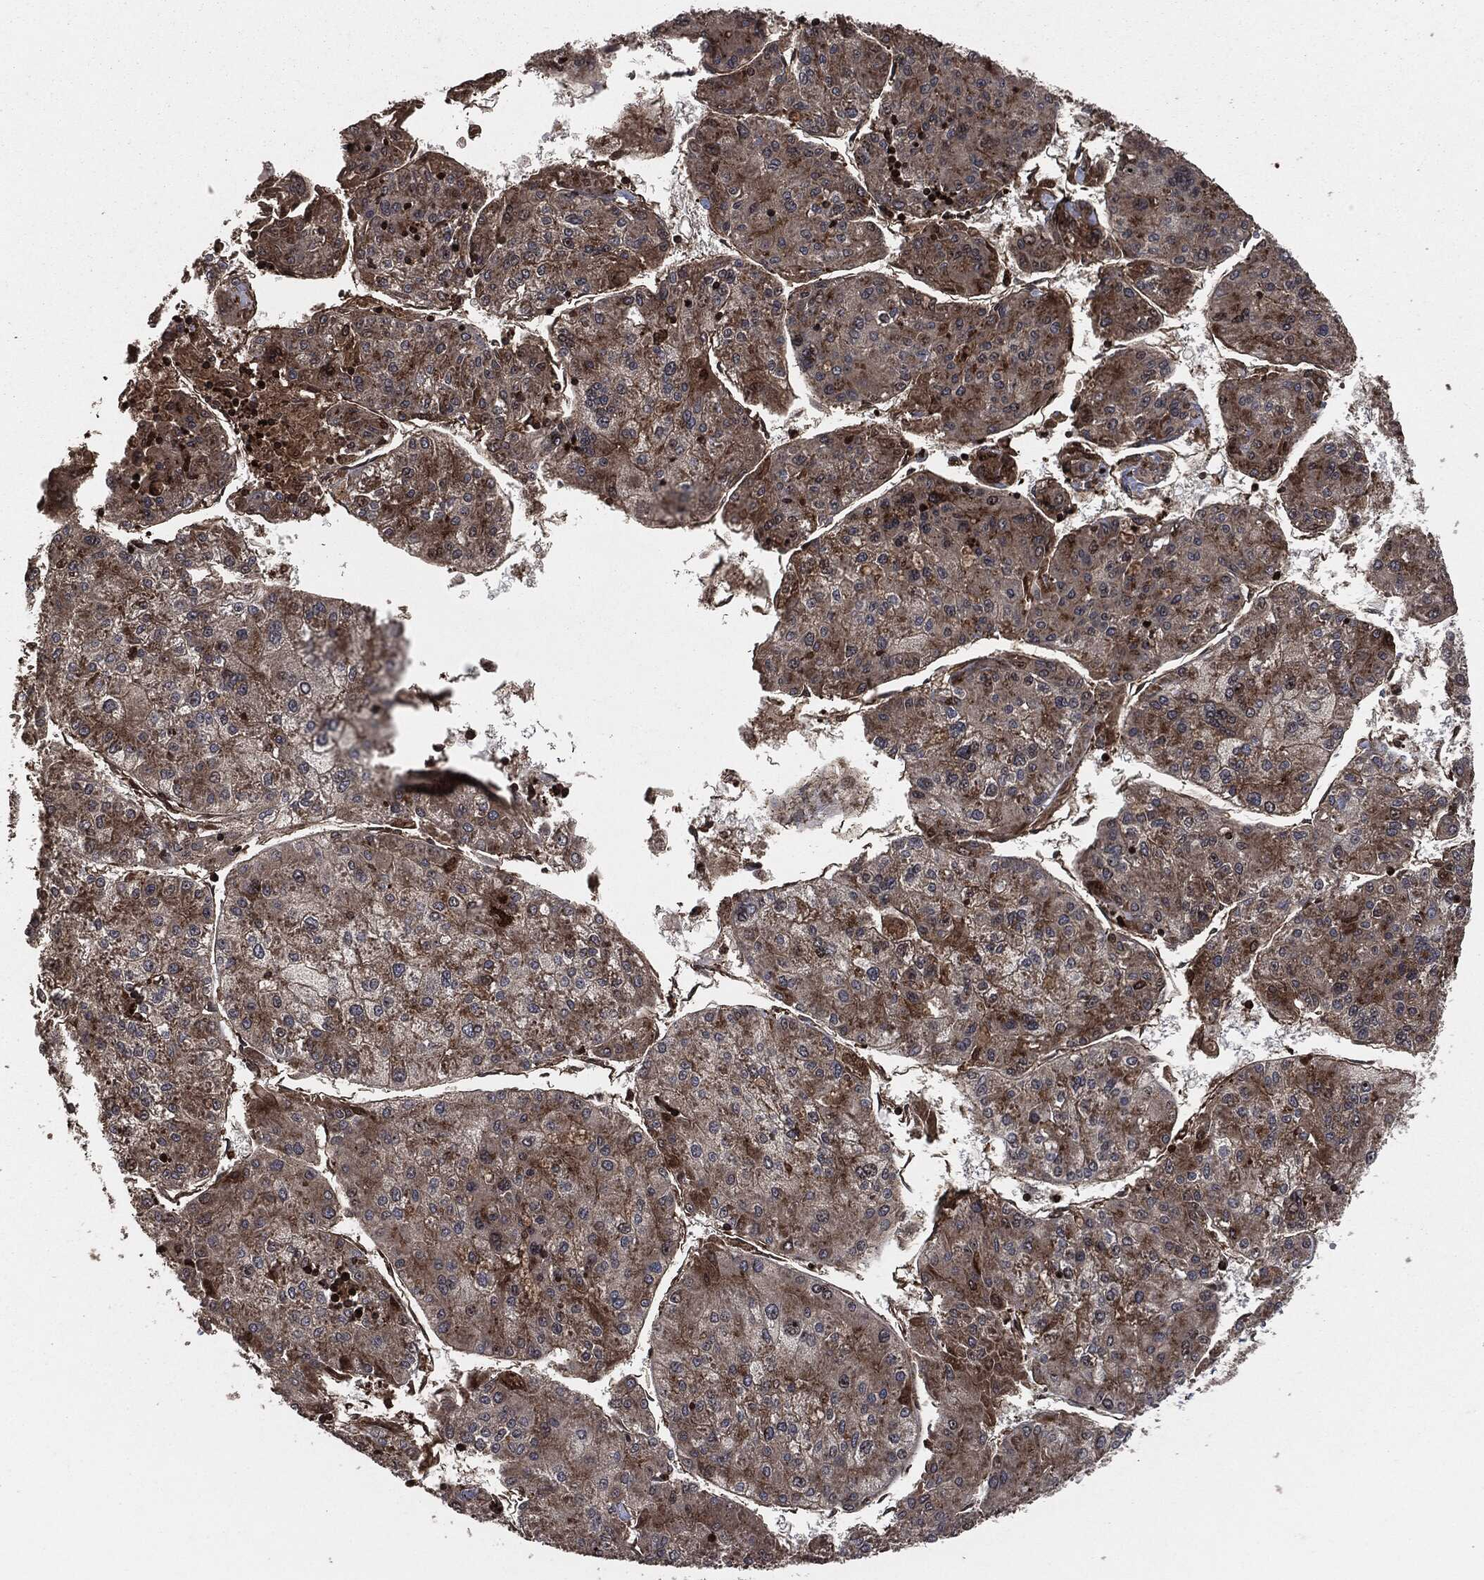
{"staining": {"intensity": "moderate", "quantity": "25%-75%", "location": "cytoplasmic/membranous"}, "tissue": "liver cancer", "cell_type": "Tumor cells", "image_type": "cancer", "snomed": [{"axis": "morphology", "description": "Carcinoma, Hepatocellular, NOS"}, {"axis": "topography", "description": "Liver"}], "caption": "High-power microscopy captured an IHC histopathology image of liver hepatocellular carcinoma, revealing moderate cytoplasmic/membranous expression in approximately 25%-75% of tumor cells. (DAB (3,3'-diaminobenzidine) = brown stain, brightfield microscopy at high magnification).", "gene": "IFIT1", "patient": {"sex": "male", "age": 43}}